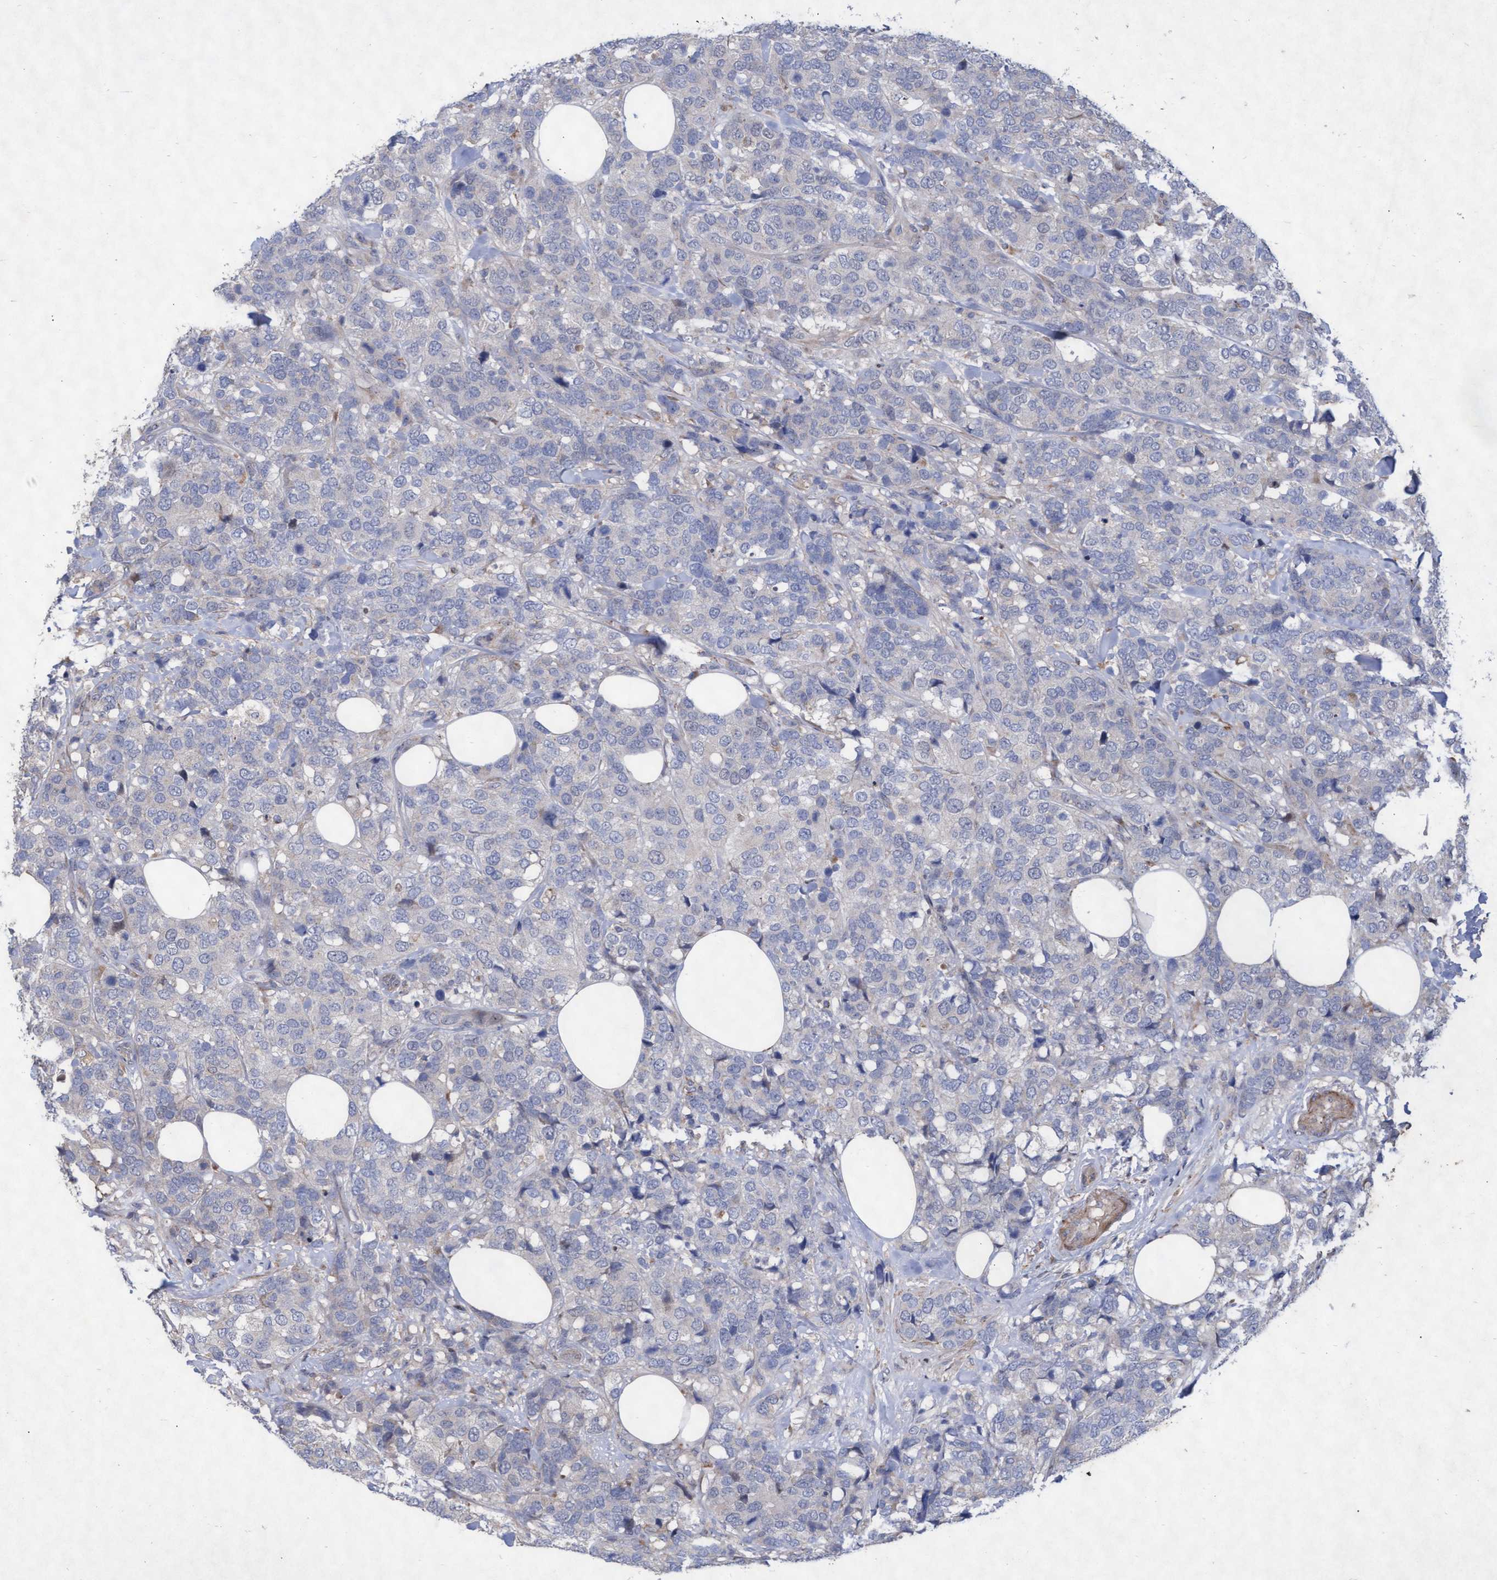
{"staining": {"intensity": "negative", "quantity": "none", "location": "none"}, "tissue": "breast cancer", "cell_type": "Tumor cells", "image_type": "cancer", "snomed": [{"axis": "morphology", "description": "Lobular carcinoma"}, {"axis": "topography", "description": "Breast"}], "caption": "Tumor cells show no significant positivity in breast cancer (lobular carcinoma).", "gene": "ABCF2", "patient": {"sex": "female", "age": 59}}